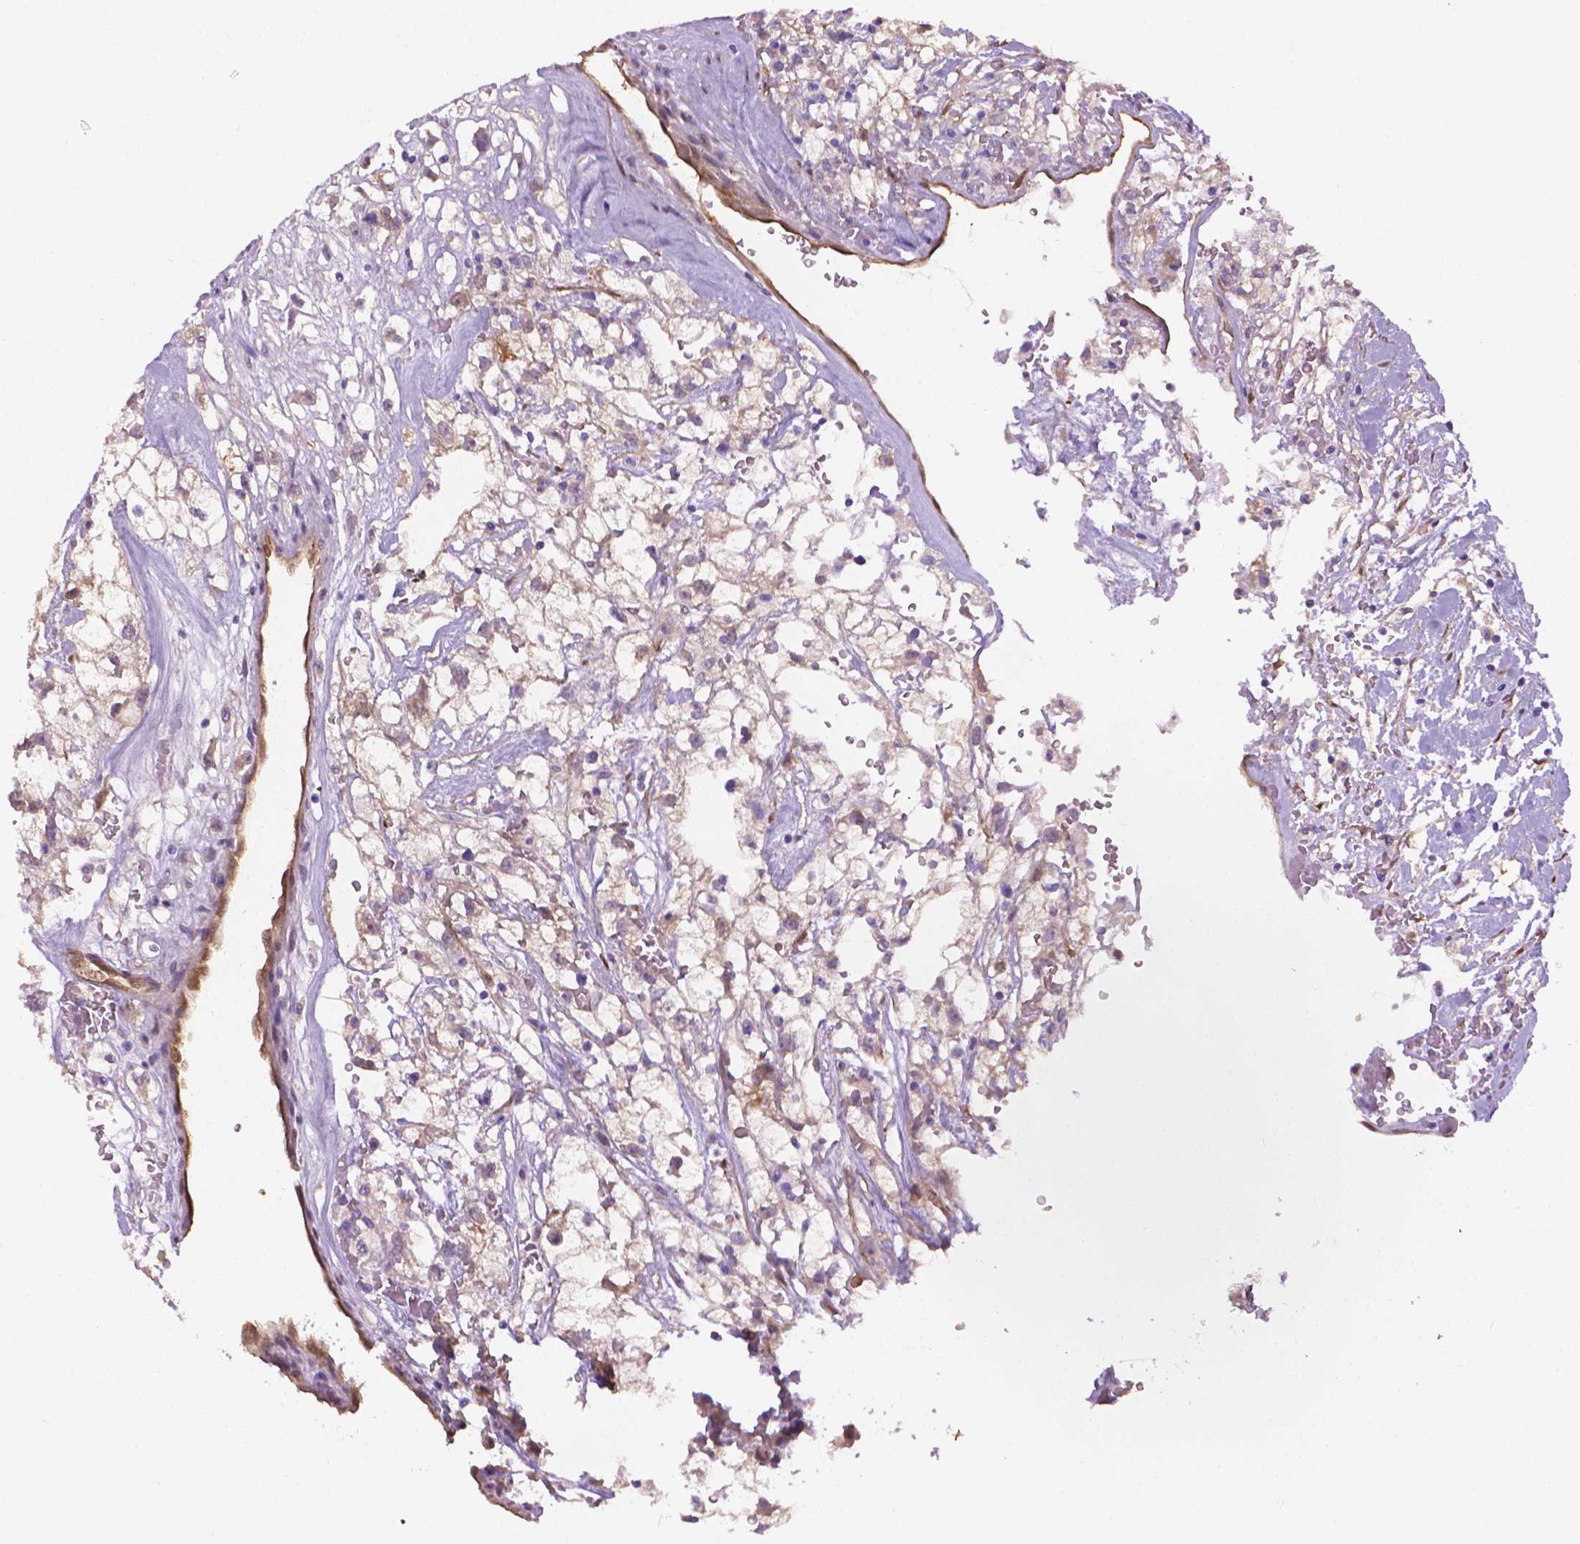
{"staining": {"intensity": "weak", "quantity": "<25%", "location": "cytoplasmic/membranous"}, "tissue": "renal cancer", "cell_type": "Tumor cells", "image_type": "cancer", "snomed": [{"axis": "morphology", "description": "Adenocarcinoma, NOS"}, {"axis": "topography", "description": "Kidney"}], "caption": "High magnification brightfield microscopy of renal cancer (adenocarcinoma) stained with DAB (brown) and counterstained with hematoxylin (blue): tumor cells show no significant staining.", "gene": "CLIC4", "patient": {"sex": "male", "age": 59}}